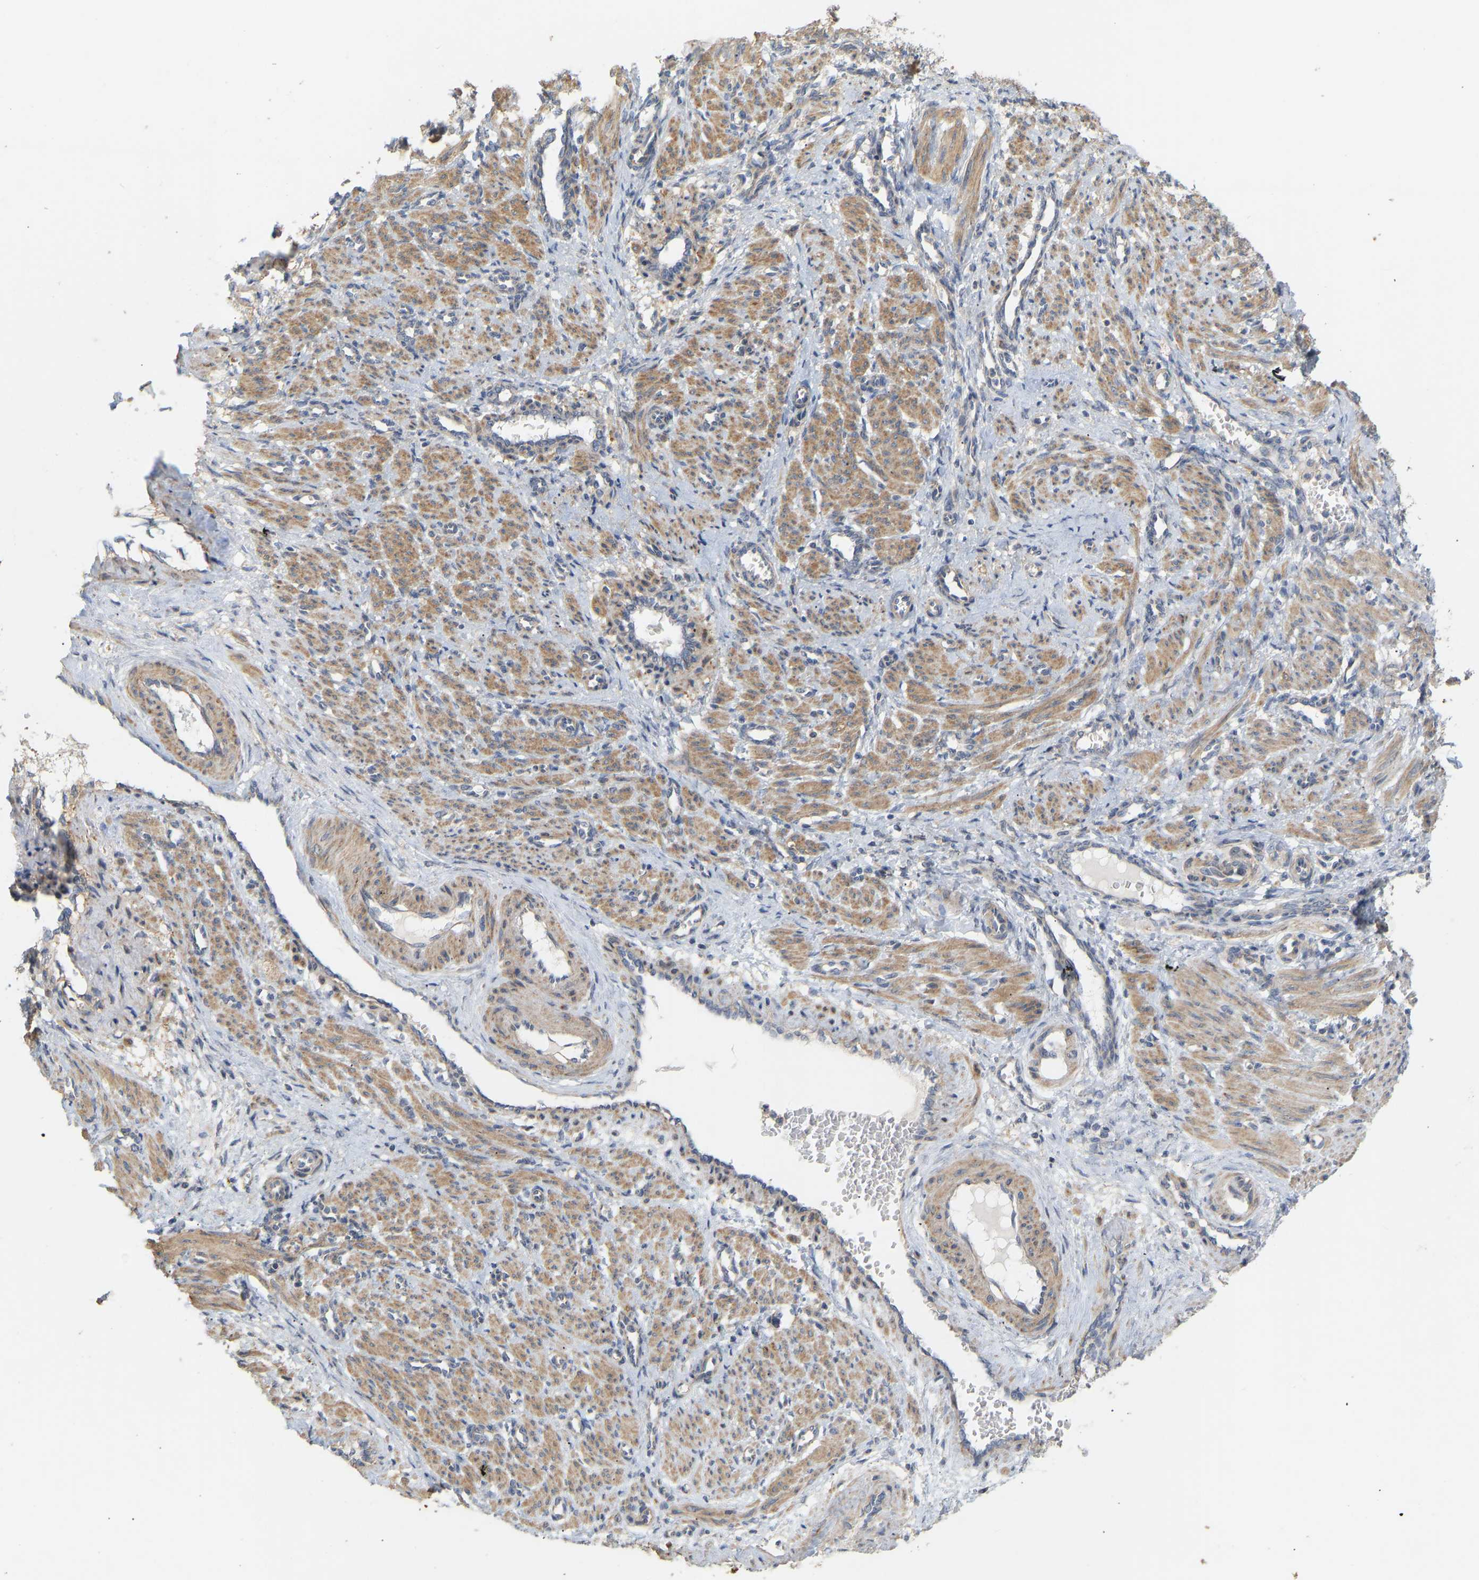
{"staining": {"intensity": "moderate", "quantity": ">75%", "location": "cytoplasmic/membranous"}, "tissue": "smooth muscle", "cell_type": "Smooth muscle cells", "image_type": "normal", "snomed": [{"axis": "morphology", "description": "Normal tissue, NOS"}, {"axis": "topography", "description": "Endometrium"}], "caption": "IHC (DAB) staining of benign smooth muscle displays moderate cytoplasmic/membranous protein positivity in approximately >75% of smooth muscle cells. The protein of interest is stained brown, and the nuclei are stained in blue (DAB (3,3'-diaminobenzidine) IHC with brightfield microscopy, high magnification).", "gene": "HACD2", "patient": {"sex": "female", "age": 33}}